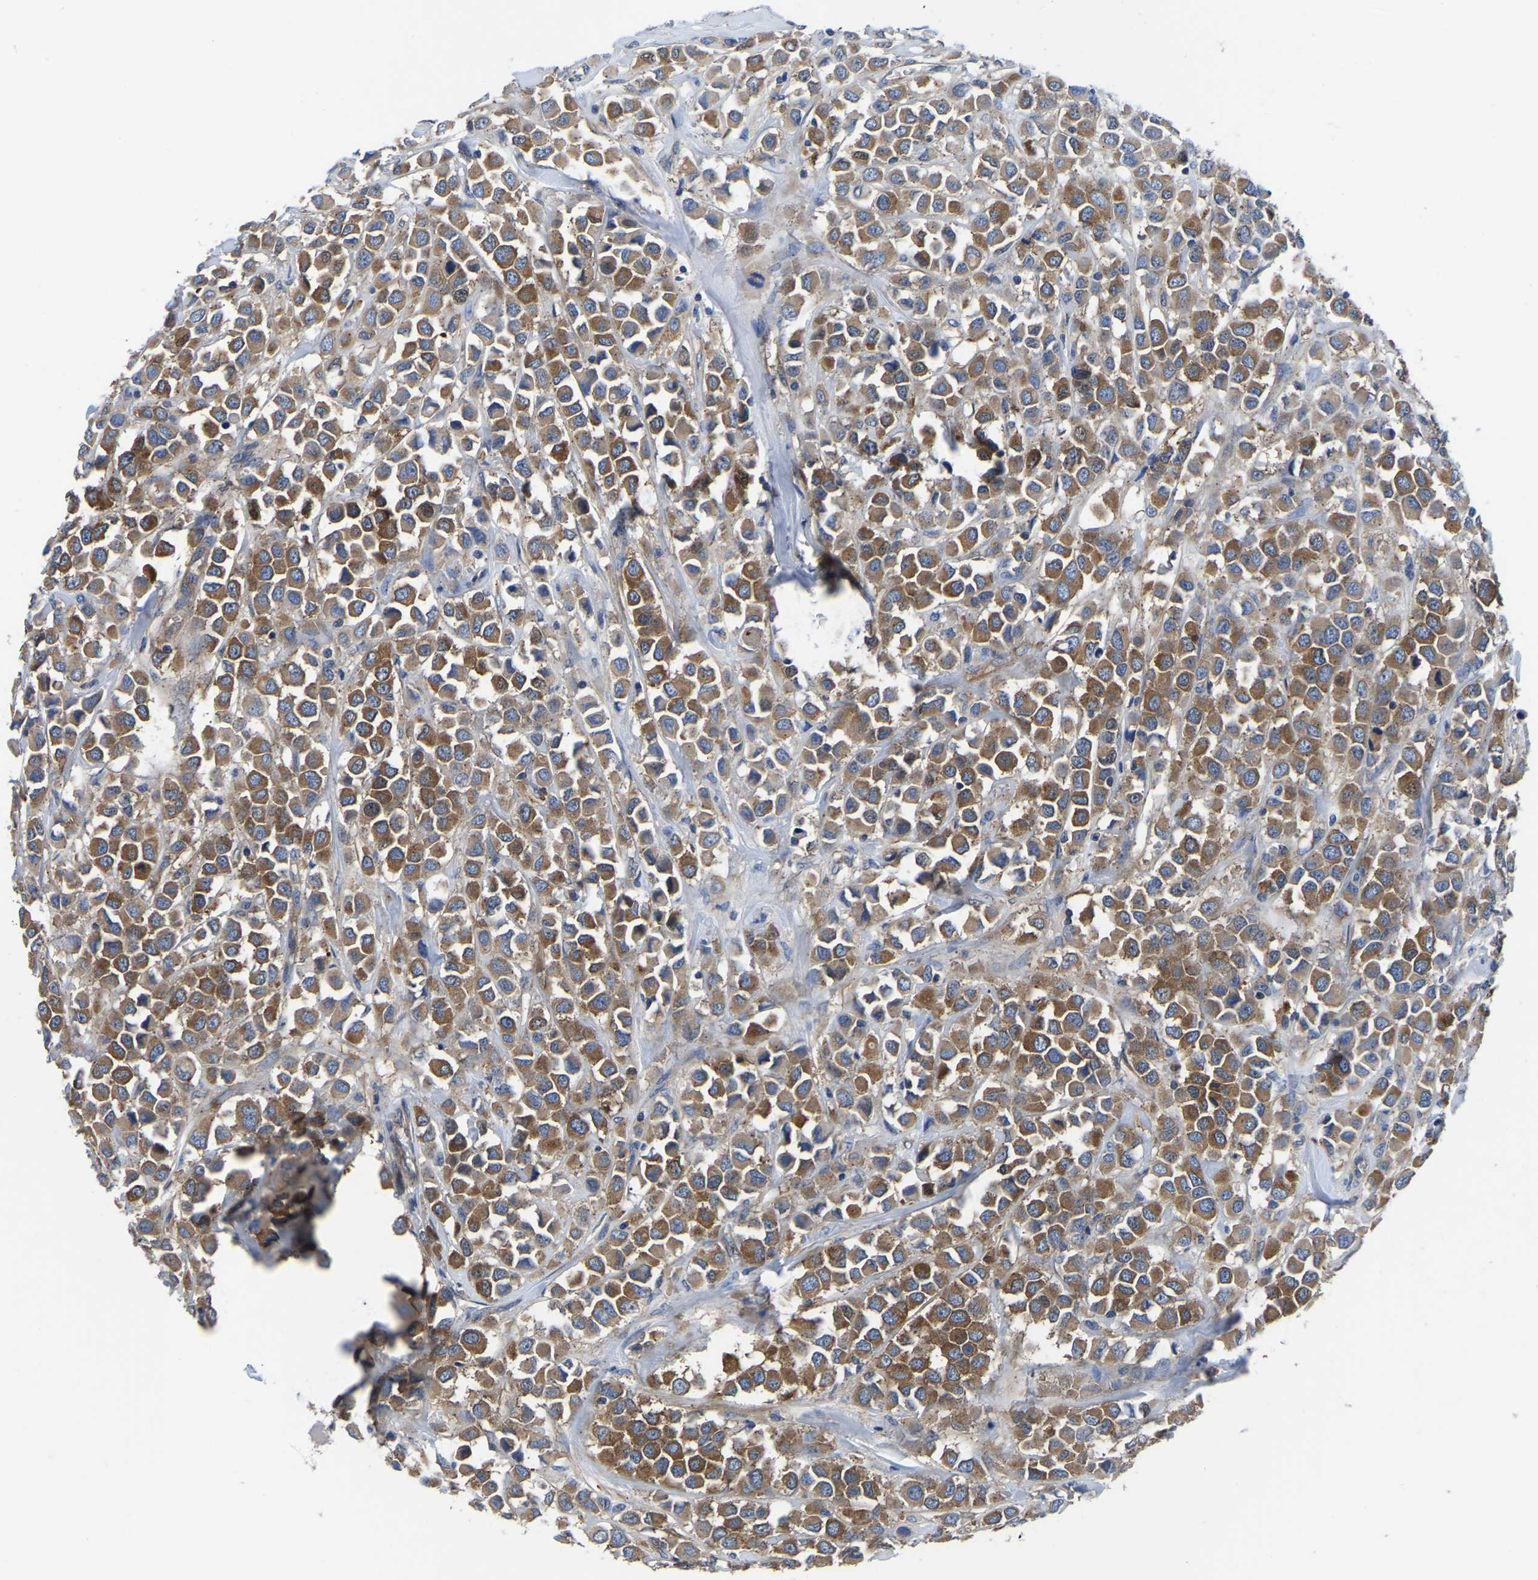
{"staining": {"intensity": "moderate", "quantity": ">75%", "location": "cytoplasmic/membranous"}, "tissue": "breast cancer", "cell_type": "Tumor cells", "image_type": "cancer", "snomed": [{"axis": "morphology", "description": "Duct carcinoma"}, {"axis": "topography", "description": "Breast"}], "caption": "A photomicrograph of breast cancer stained for a protein displays moderate cytoplasmic/membranous brown staining in tumor cells.", "gene": "TFG", "patient": {"sex": "female", "age": 61}}